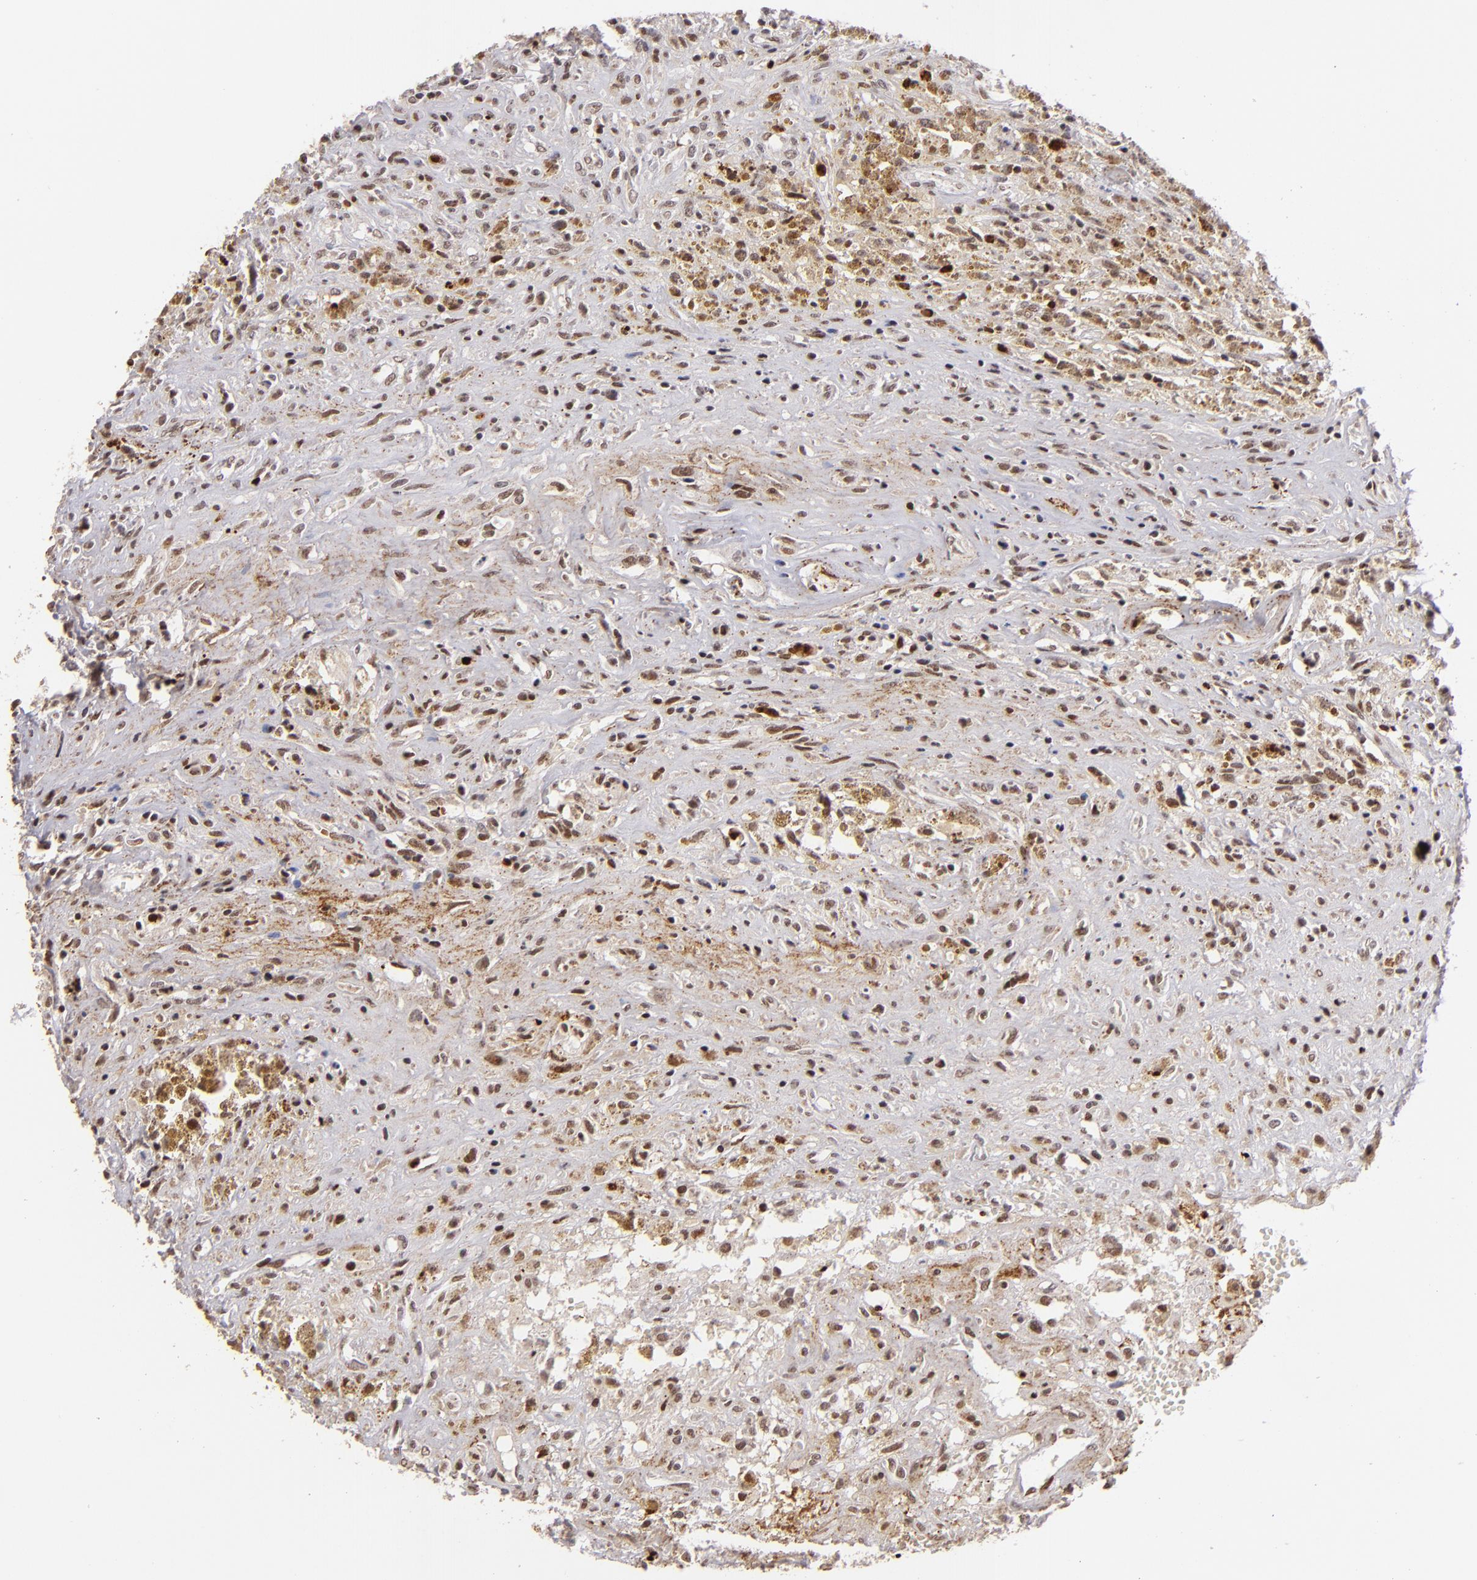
{"staining": {"intensity": "moderate", "quantity": "25%-75%", "location": "nuclear"}, "tissue": "glioma", "cell_type": "Tumor cells", "image_type": "cancer", "snomed": [{"axis": "morphology", "description": "Glioma, malignant, High grade"}, {"axis": "topography", "description": "Brain"}], "caption": "Tumor cells exhibit medium levels of moderate nuclear expression in approximately 25%-75% of cells in glioma. The staining is performed using DAB brown chromogen to label protein expression. The nuclei are counter-stained blue using hematoxylin.", "gene": "RXRG", "patient": {"sex": "male", "age": 66}}